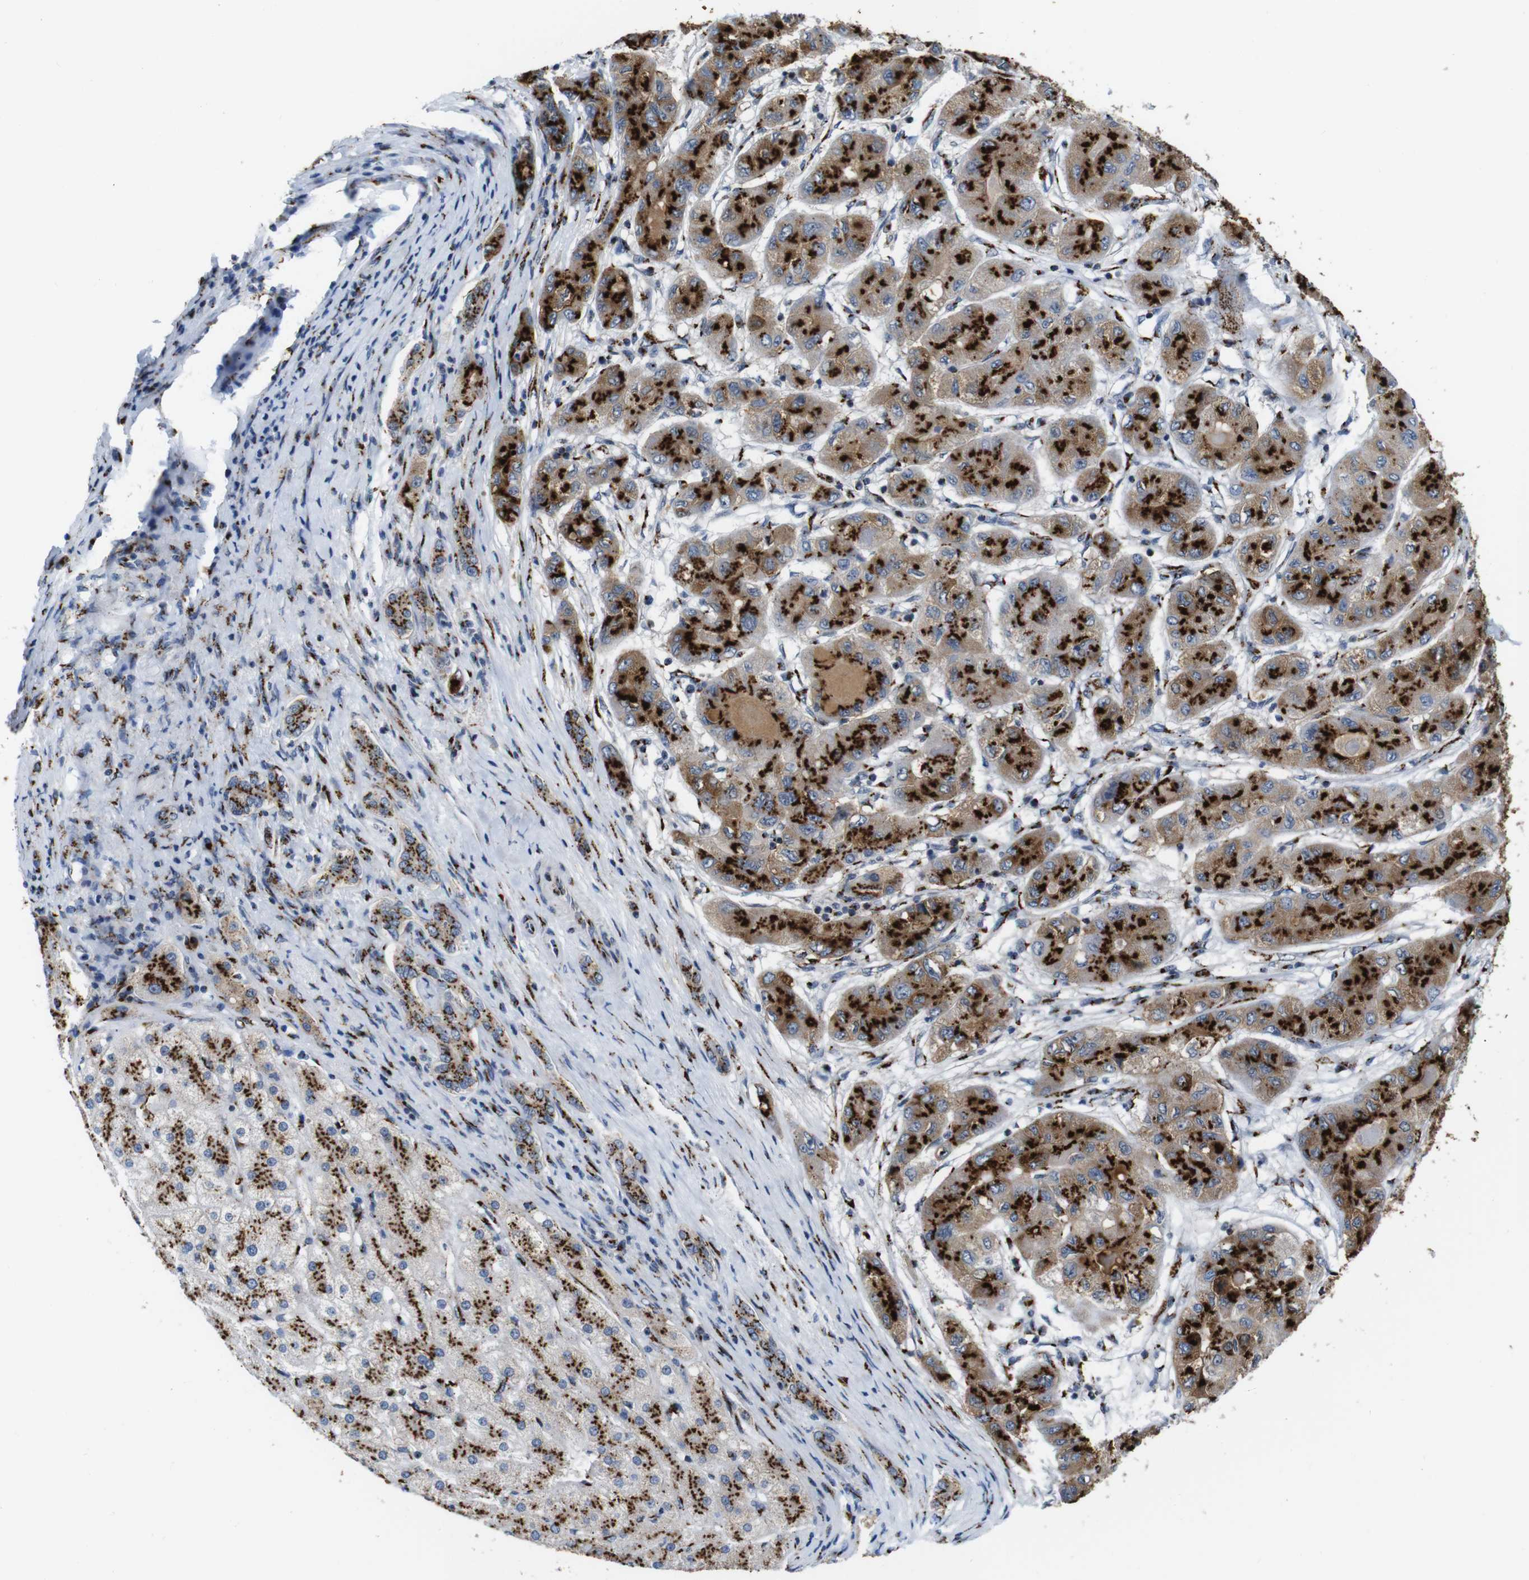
{"staining": {"intensity": "strong", "quantity": ">75%", "location": "cytoplasmic/membranous"}, "tissue": "liver cancer", "cell_type": "Tumor cells", "image_type": "cancer", "snomed": [{"axis": "morphology", "description": "Carcinoma, Hepatocellular, NOS"}, {"axis": "topography", "description": "Liver"}], "caption": "IHC of liver cancer shows high levels of strong cytoplasmic/membranous staining in approximately >75% of tumor cells. (DAB (3,3'-diaminobenzidine) = brown stain, brightfield microscopy at high magnification).", "gene": "TGOLN2", "patient": {"sex": "male", "age": 80}}